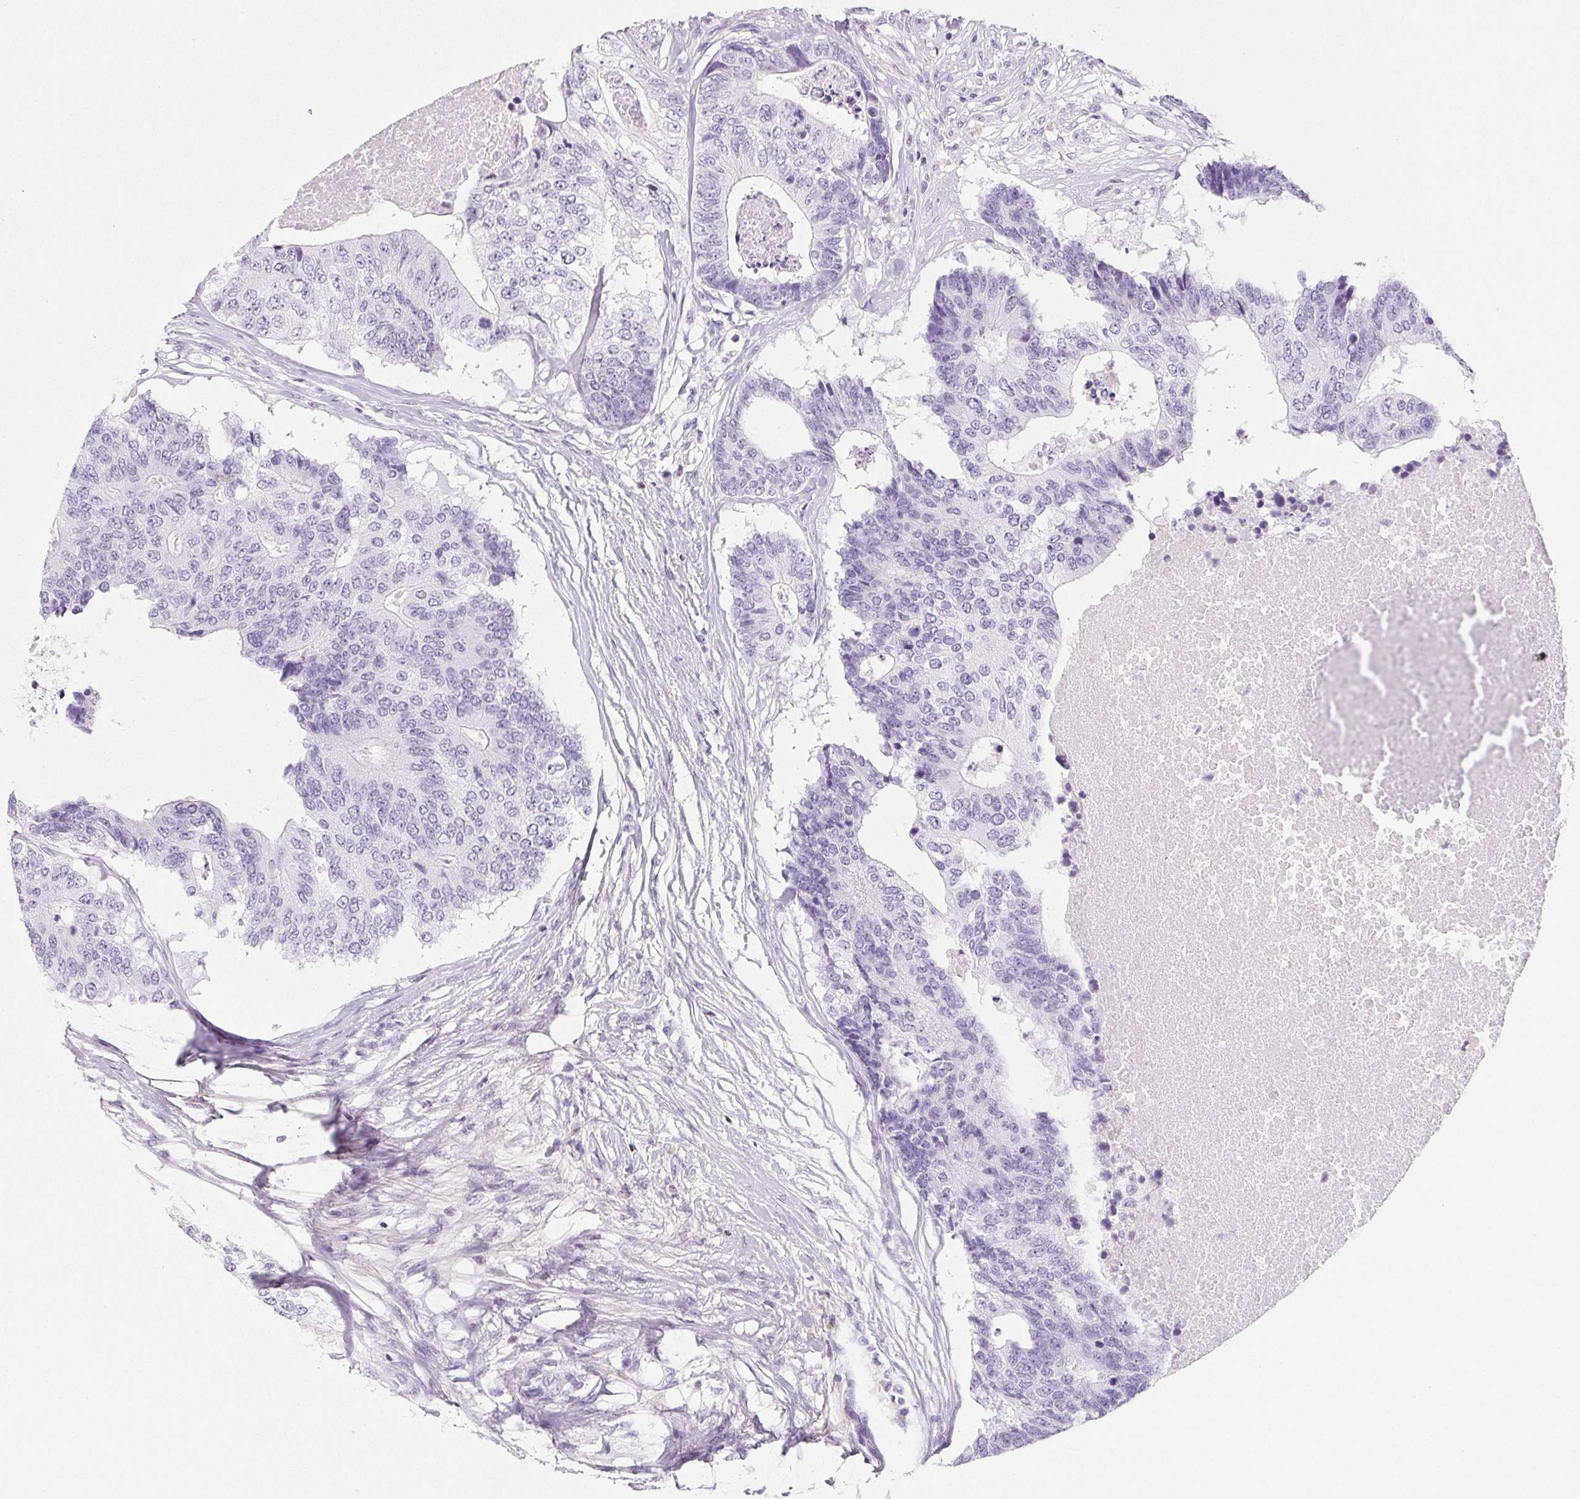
{"staining": {"intensity": "negative", "quantity": "none", "location": "none"}, "tissue": "colorectal cancer", "cell_type": "Tumor cells", "image_type": "cancer", "snomed": [{"axis": "morphology", "description": "Adenocarcinoma, NOS"}, {"axis": "topography", "description": "Colon"}], "caption": "Immunohistochemical staining of adenocarcinoma (colorectal) demonstrates no significant positivity in tumor cells.", "gene": "BEND2", "patient": {"sex": "female", "age": 67}}